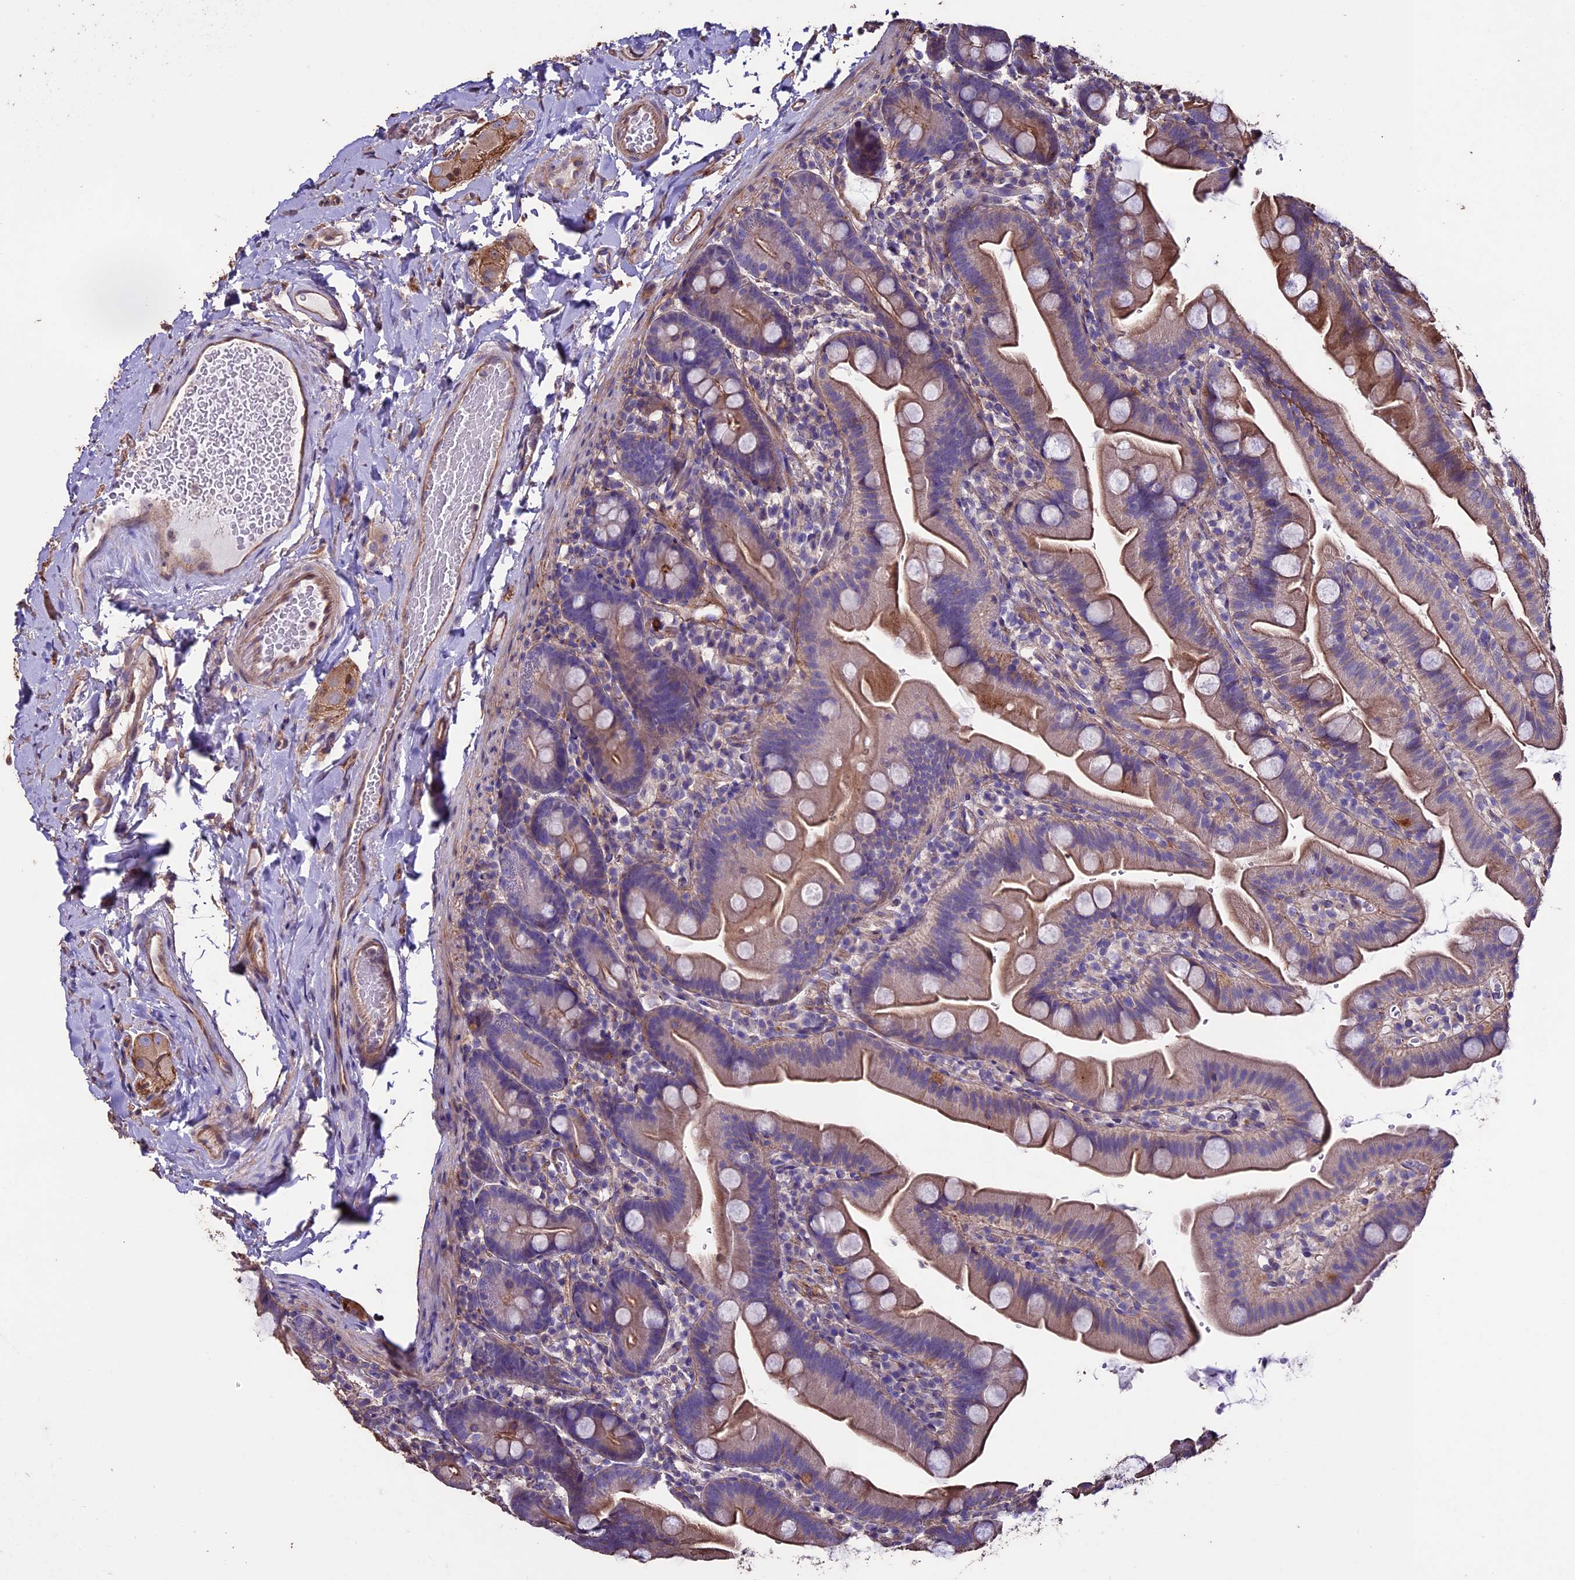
{"staining": {"intensity": "moderate", "quantity": "25%-75%", "location": "cytoplasmic/membranous"}, "tissue": "small intestine", "cell_type": "Glandular cells", "image_type": "normal", "snomed": [{"axis": "morphology", "description": "Normal tissue, NOS"}, {"axis": "topography", "description": "Small intestine"}], "caption": "A micrograph of small intestine stained for a protein exhibits moderate cytoplasmic/membranous brown staining in glandular cells. (Brightfield microscopy of DAB IHC at high magnification).", "gene": "USB1", "patient": {"sex": "female", "age": 68}}